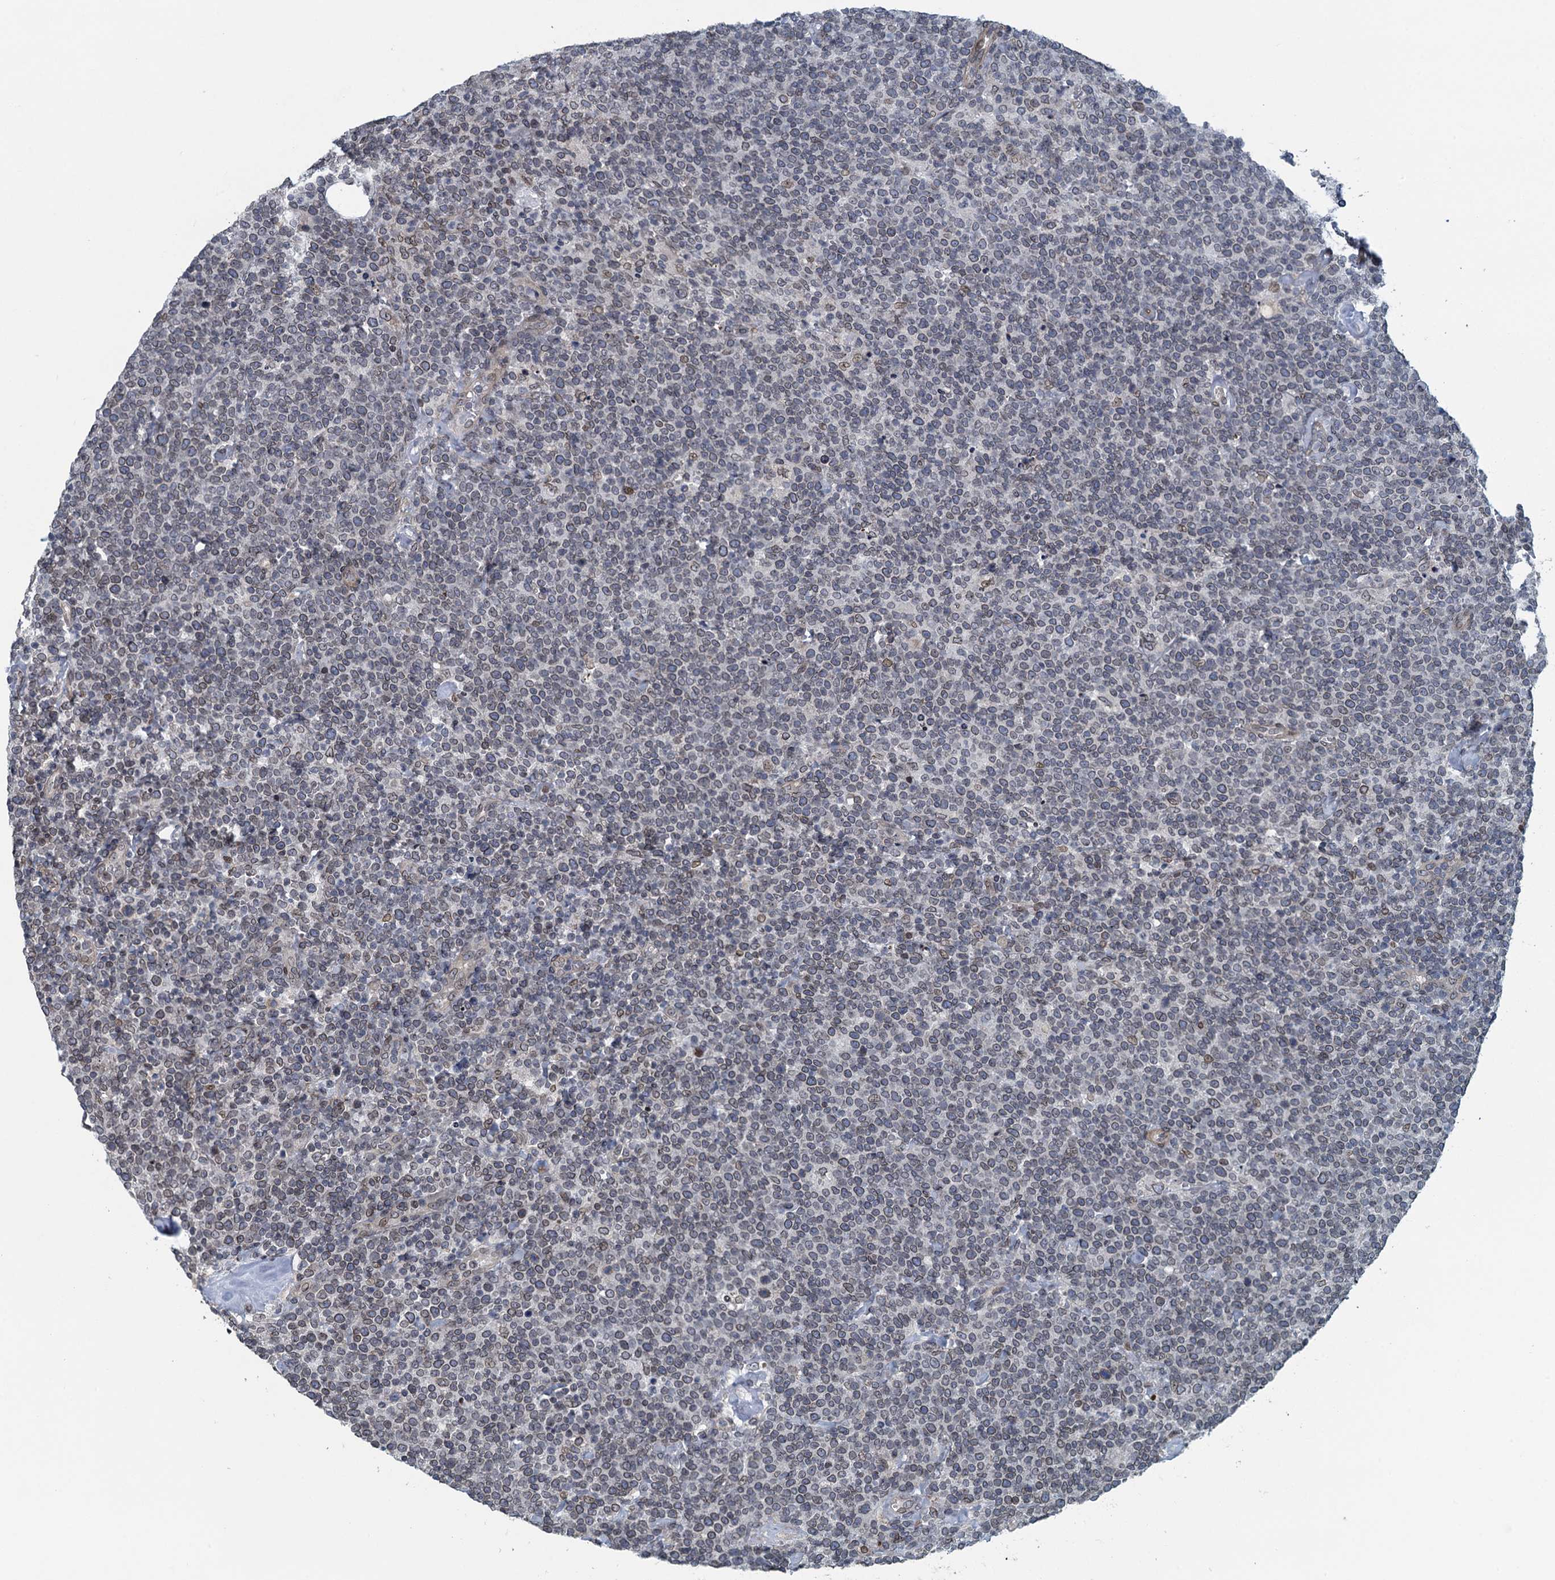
{"staining": {"intensity": "weak", "quantity": "25%-75%", "location": "cytoplasmic/membranous,nuclear"}, "tissue": "lymphoma", "cell_type": "Tumor cells", "image_type": "cancer", "snomed": [{"axis": "morphology", "description": "Malignant lymphoma, non-Hodgkin's type, High grade"}, {"axis": "topography", "description": "Lymph node"}], "caption": "The photomicrograph reveals immunohistochemical staining of high-grade malignant lymphoma, non-Hodgkin's type. There is weak cytoplasmic/membranous and nuclear positivity is identified in approximately 25%-75% of tumor cells.", "gene": "CCDC34", "patient": {"sex": "male", "age": 61}}